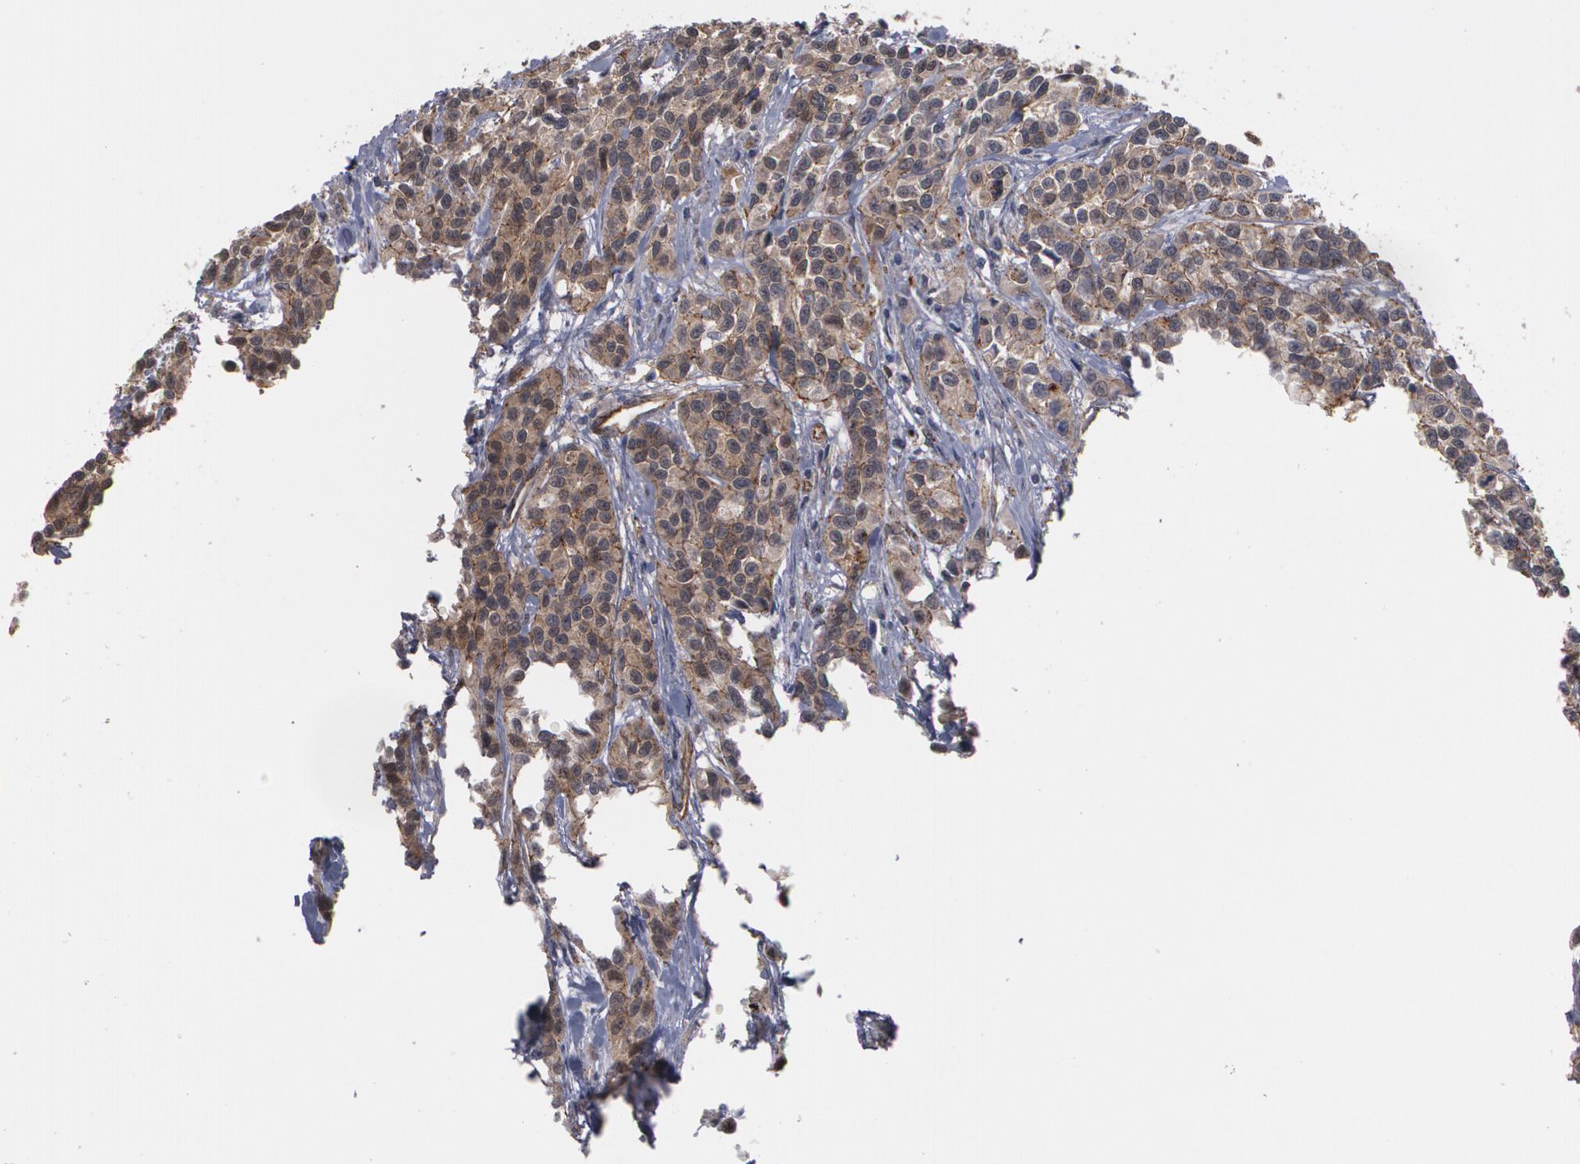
{"staining": {"intensity": "strong", "quantity": ">75%", "location": "cytoplasmic/membranous"}, "tissue": "urothelial cancer", "cell_type": "Tumor cells", "image_type": "cancer", "snomed": [{"axis": "morphology", "description": "Urothelial carcinoma, High grade"}, {"axis": "topography", "description": "Urinary bladder"}], "caption": "Human urothelial carcinoma (high-grade) stained with a protein marker displays strong staining in tumor cells.", "gene": "TJP1", "patient": {"sex": "female", "age": 81}}